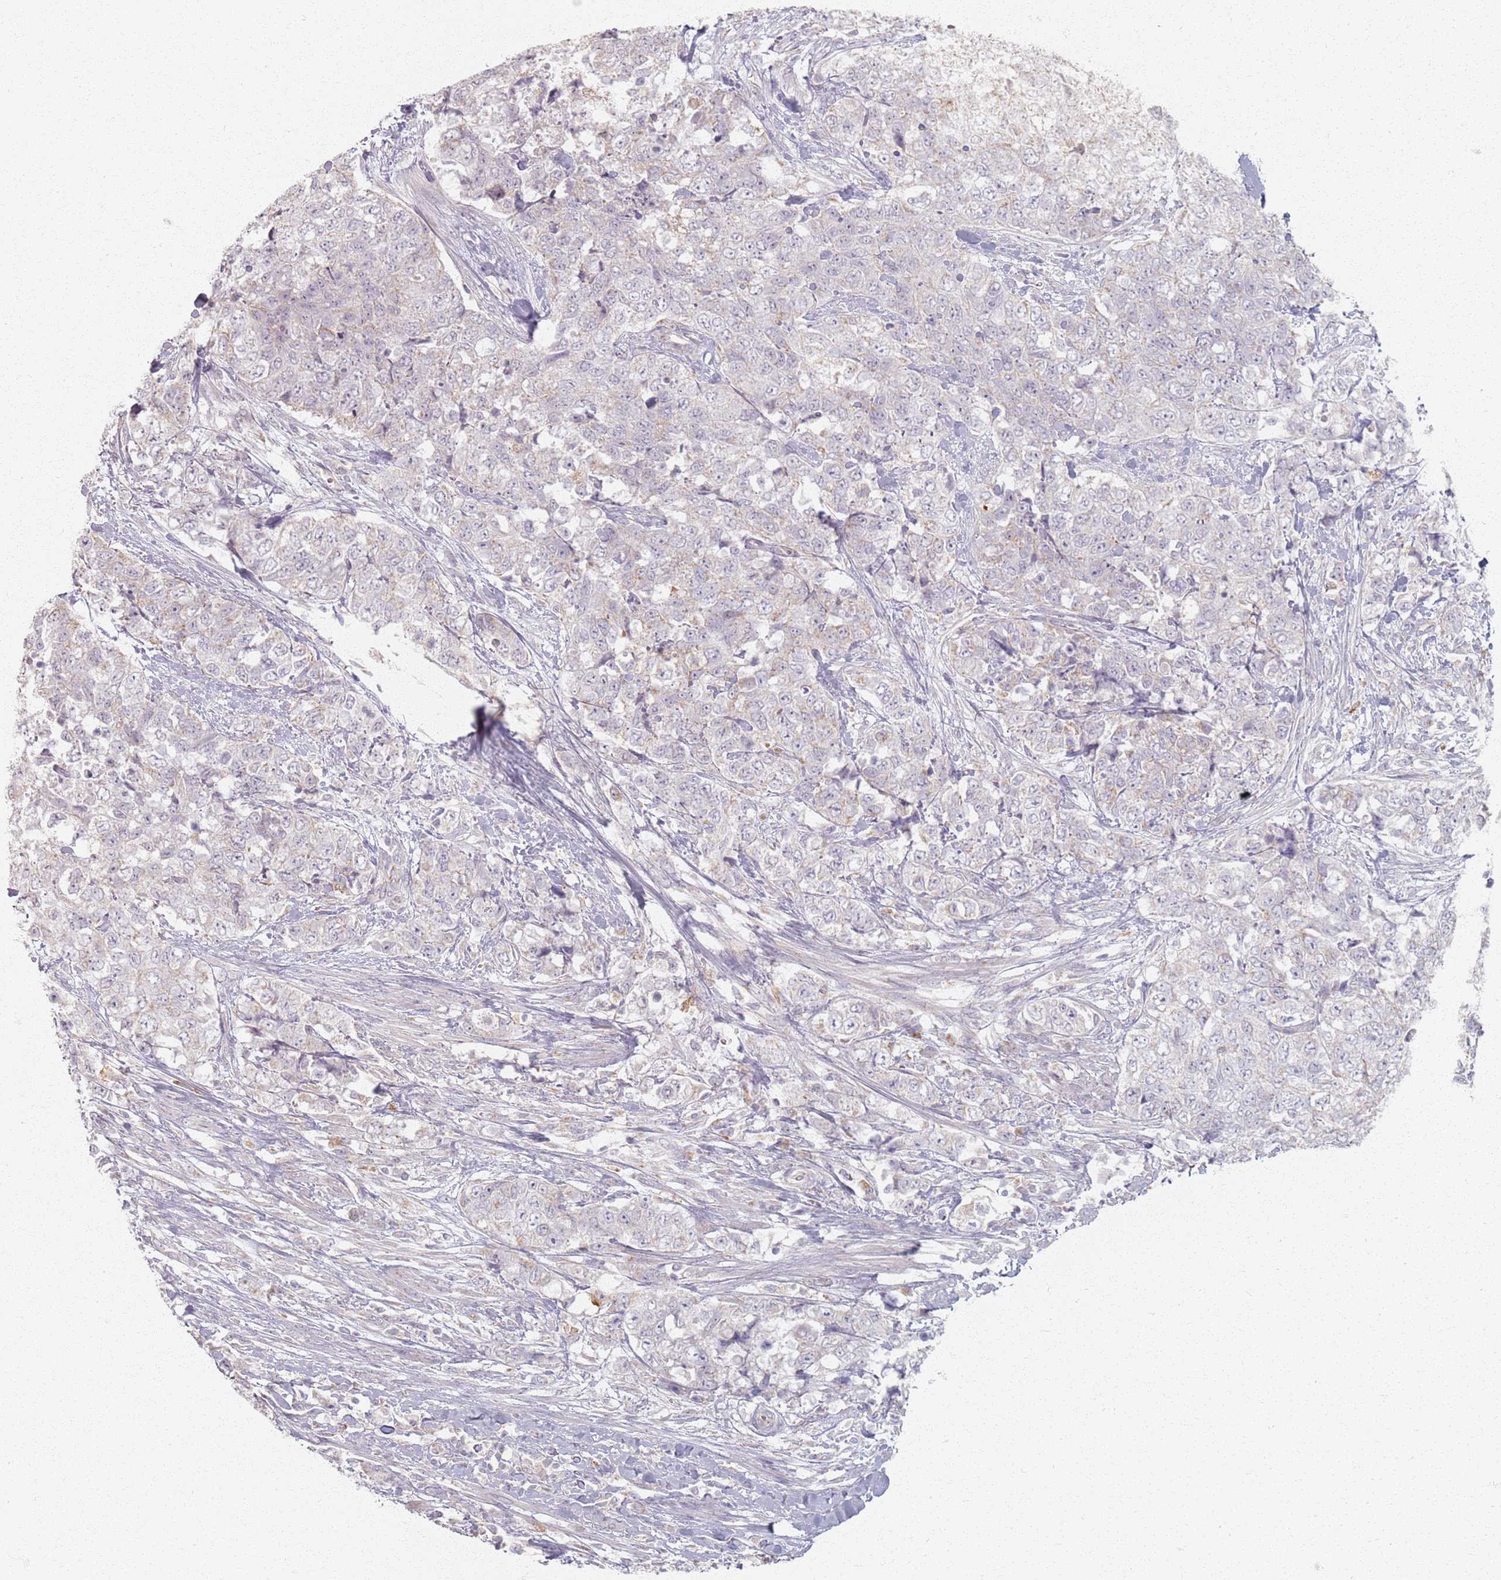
{"staining": {"intensity": "negative", "quantity": "none", "location": "none"}, "tissue": "urothelial cancer", "cell_type": "Tumor cells", "image_type": "cancer", "snomed": [{"axis": "morphology", "description": "Urothelial carcinoma, High grade"}, {"axis": "topography", "description": "Urinary bladder"}], "caption": "IHC micrograph of neoplastic tissue: human urothelial cancer stained with DAB (3,3'-diaminobenzidine) shows no significant protein staining in tumor cells.", "gene": "PKD2L2", "patient": {"sex": "female", "age": 78}}